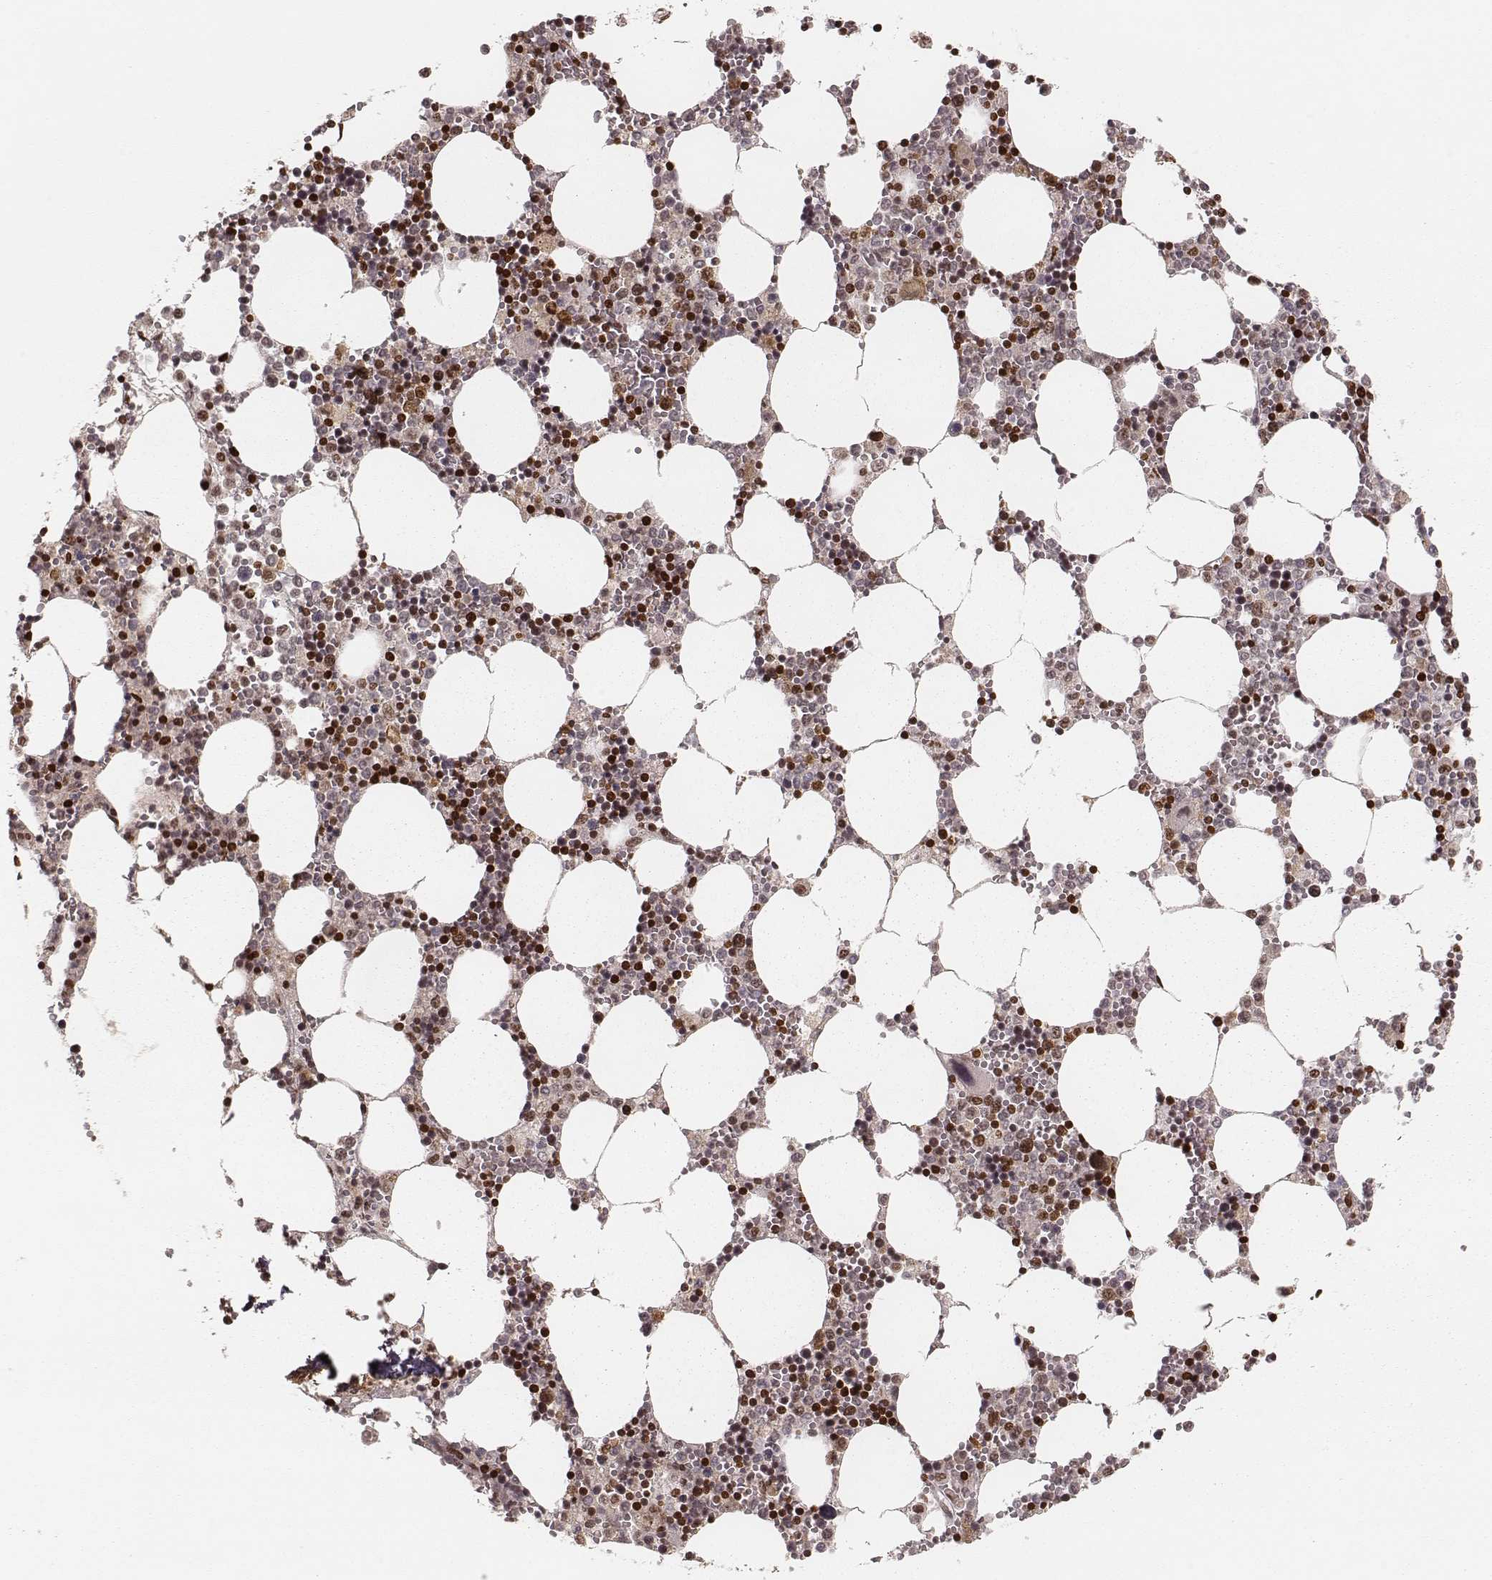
{"staining": {"intensity": "strong", "quantity": "<25%", "location": "nuclear"}, "tissue": "bone marrow", "cell_type": "Hematopoietic cells", "image_type": "normal", "snomed": [{"axis": "morphology", "description": "Normal tissue, NOS"}, {"axis": "topography", "description": "Bone marrow"}], "caption": "Strong nuclear expression for a protein is seen in about <25% of hematopoietic cells of unremarkable bone marrow using immunohistochemistry.", "gene": "PARP1", "patient": {"sex": "female", "age": 64}}